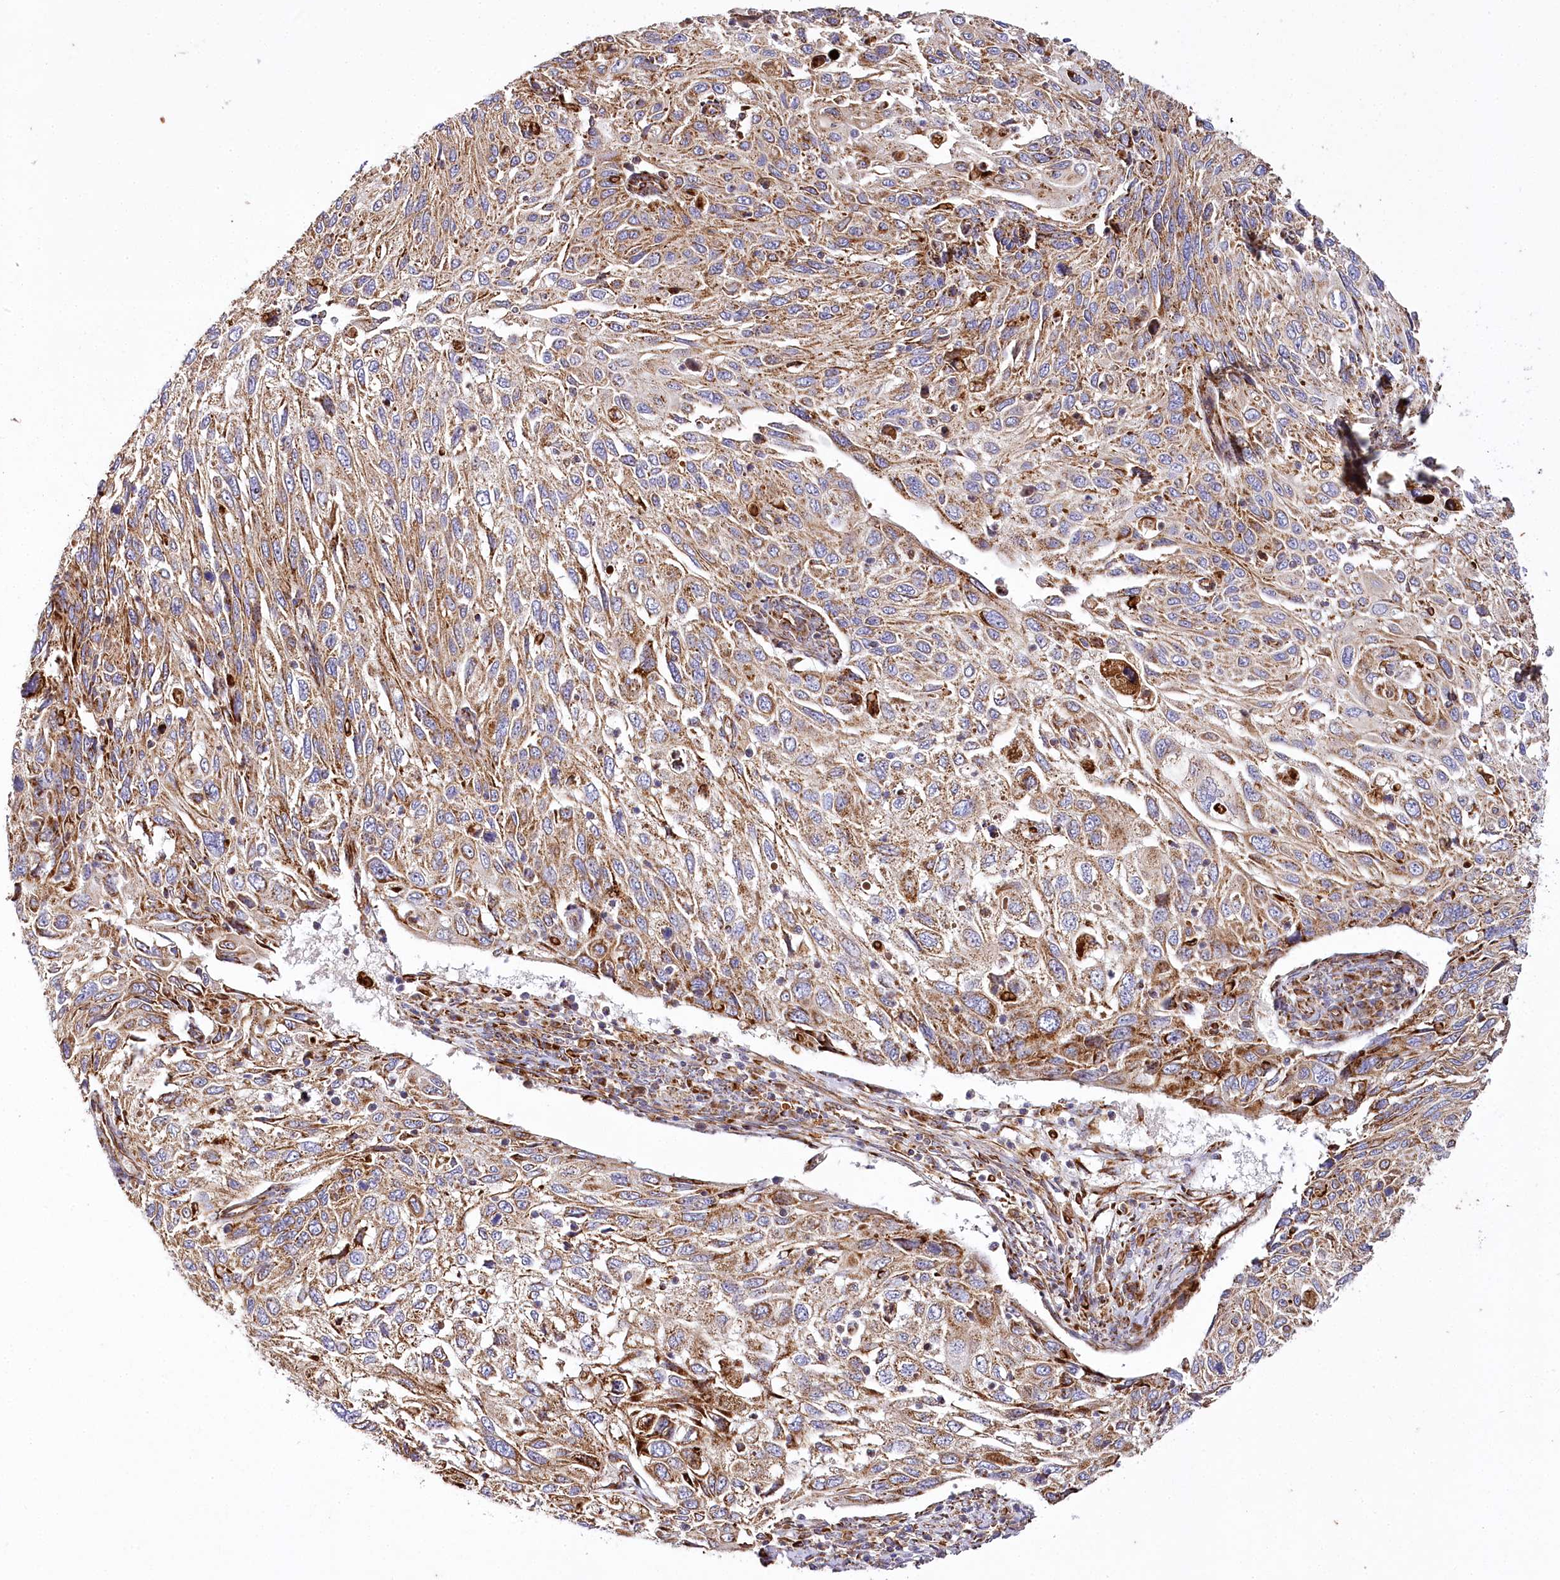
{"staining": {"intensity": "moderate", "quantity": ">75%", "location": "cytoplasmic/membranous"}, "tissue": "cervical cancer", "cell_type": "Tumor cells", "image_type": "cancer", "snomed": [{"axis": "morphology", "description": "Squamous cell carcinoma, NOS"}, {"axis": "topography", "description": "Cervix"}], "caption": "Immunohistochemistry (IHC) staining of squamous cell carcinoma (cervical), which exhibits medium levels of moderate cytoplasmic/membranous expression in about >75% of tumor cells indicating moderate cytoplasmic/membranous protein staining. The staining was performed using DAB (3,3'-diaminobenzidine) (brown) for protein detection and nuclei were counterstained in hematoxylin (blue).", "gene": "THUMPD3", "patient": {"sex": "female", "age": 70}}